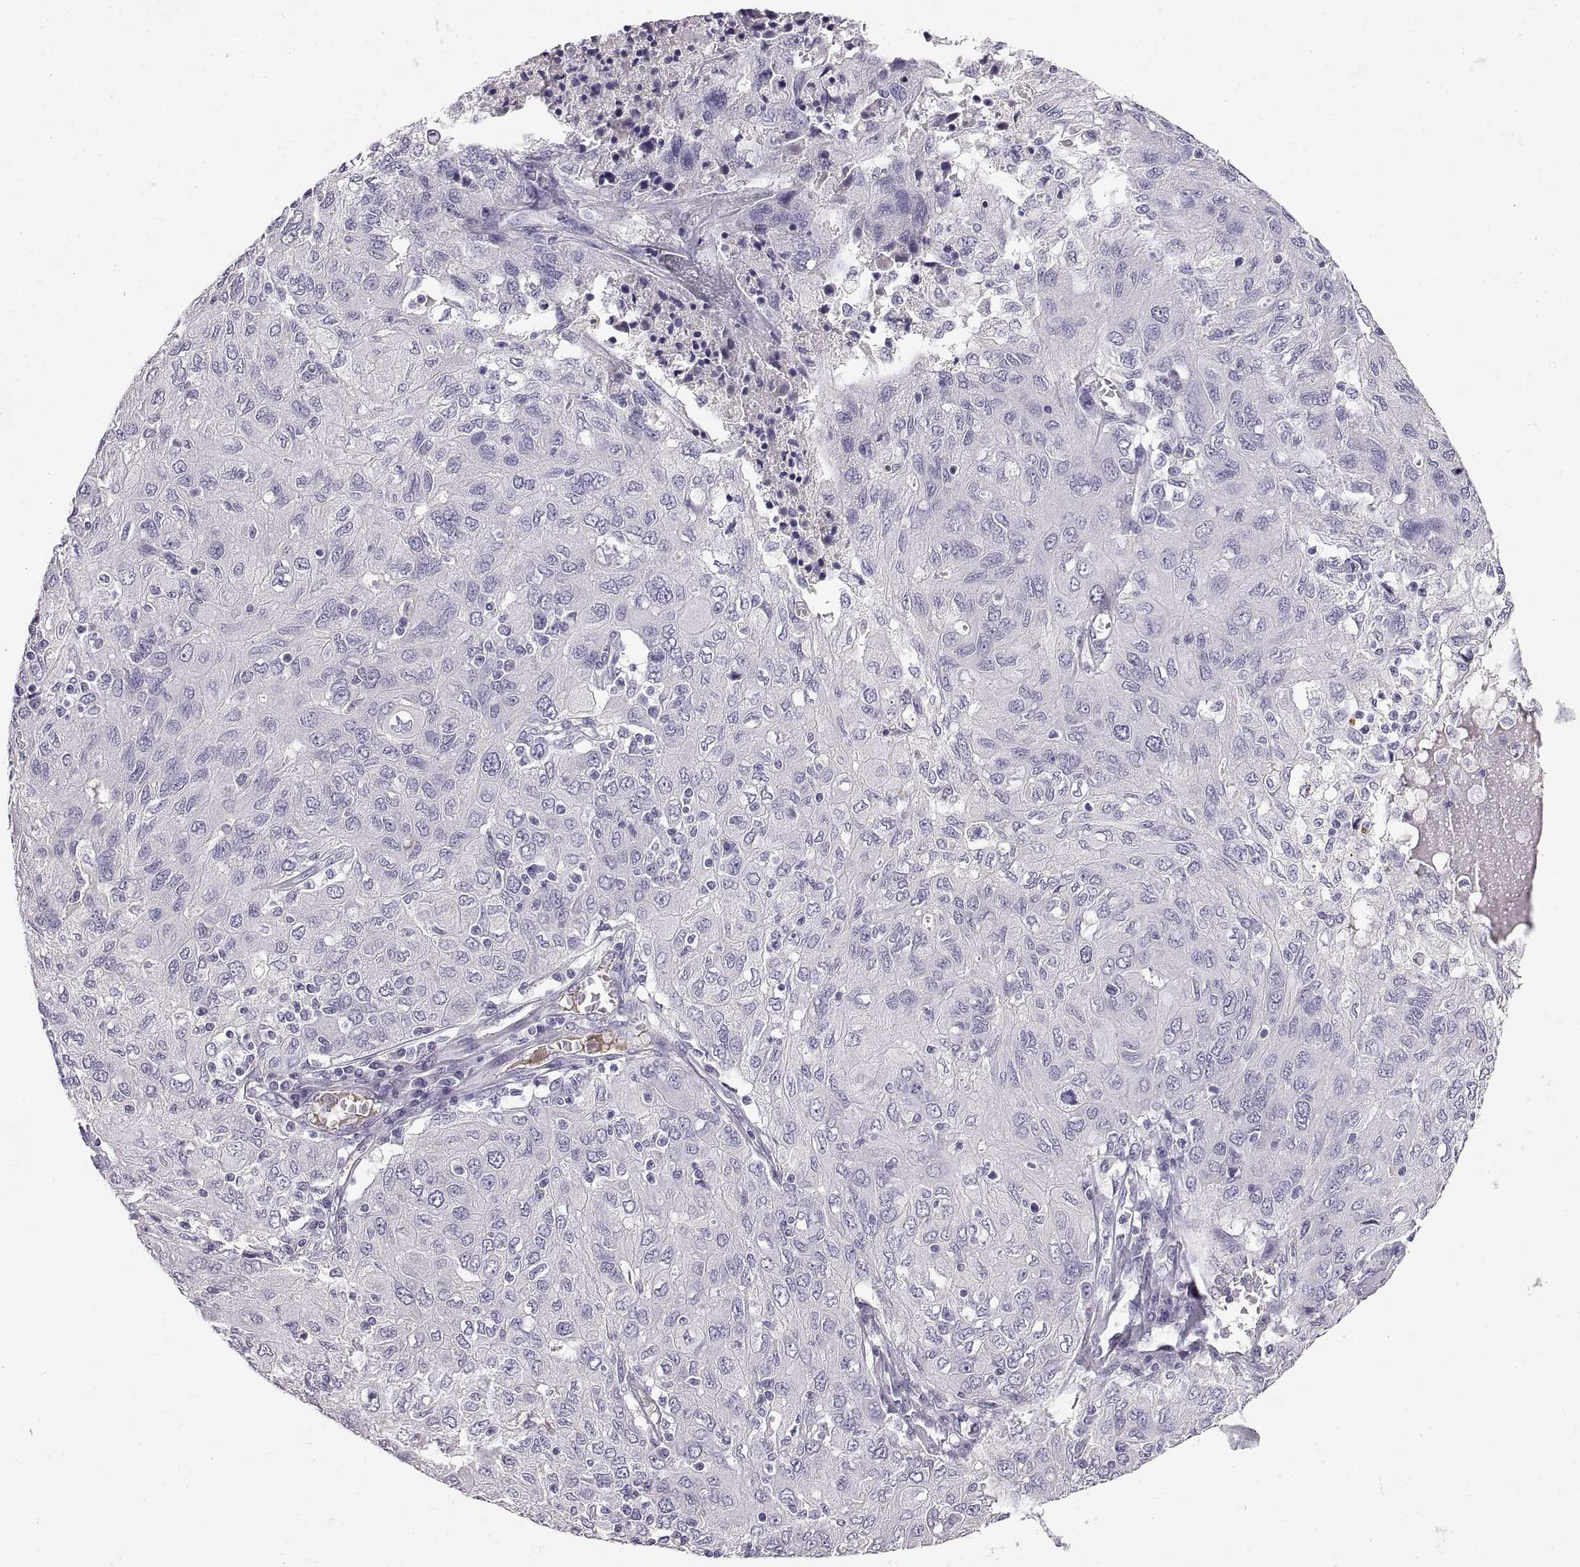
{"staining": {"intensity": "negative", "quantity": "none", "location": "none"}, "tissue": "ovarian cancer", "cell_type": "Tumor cells", "image_type": "cancer", "snomed": [{"axis": "morphology", "description": "Carcinoma, endometroid"}, {"axis": "topography", "description": "Ovary"}], "caption": "Immunohistochemical staining of human ovarian endometroid carcinoma demonstrates no significant staining in tumor cells.", "gene": "ADAM32", "patient": {"sex": "female", "age": 50}}